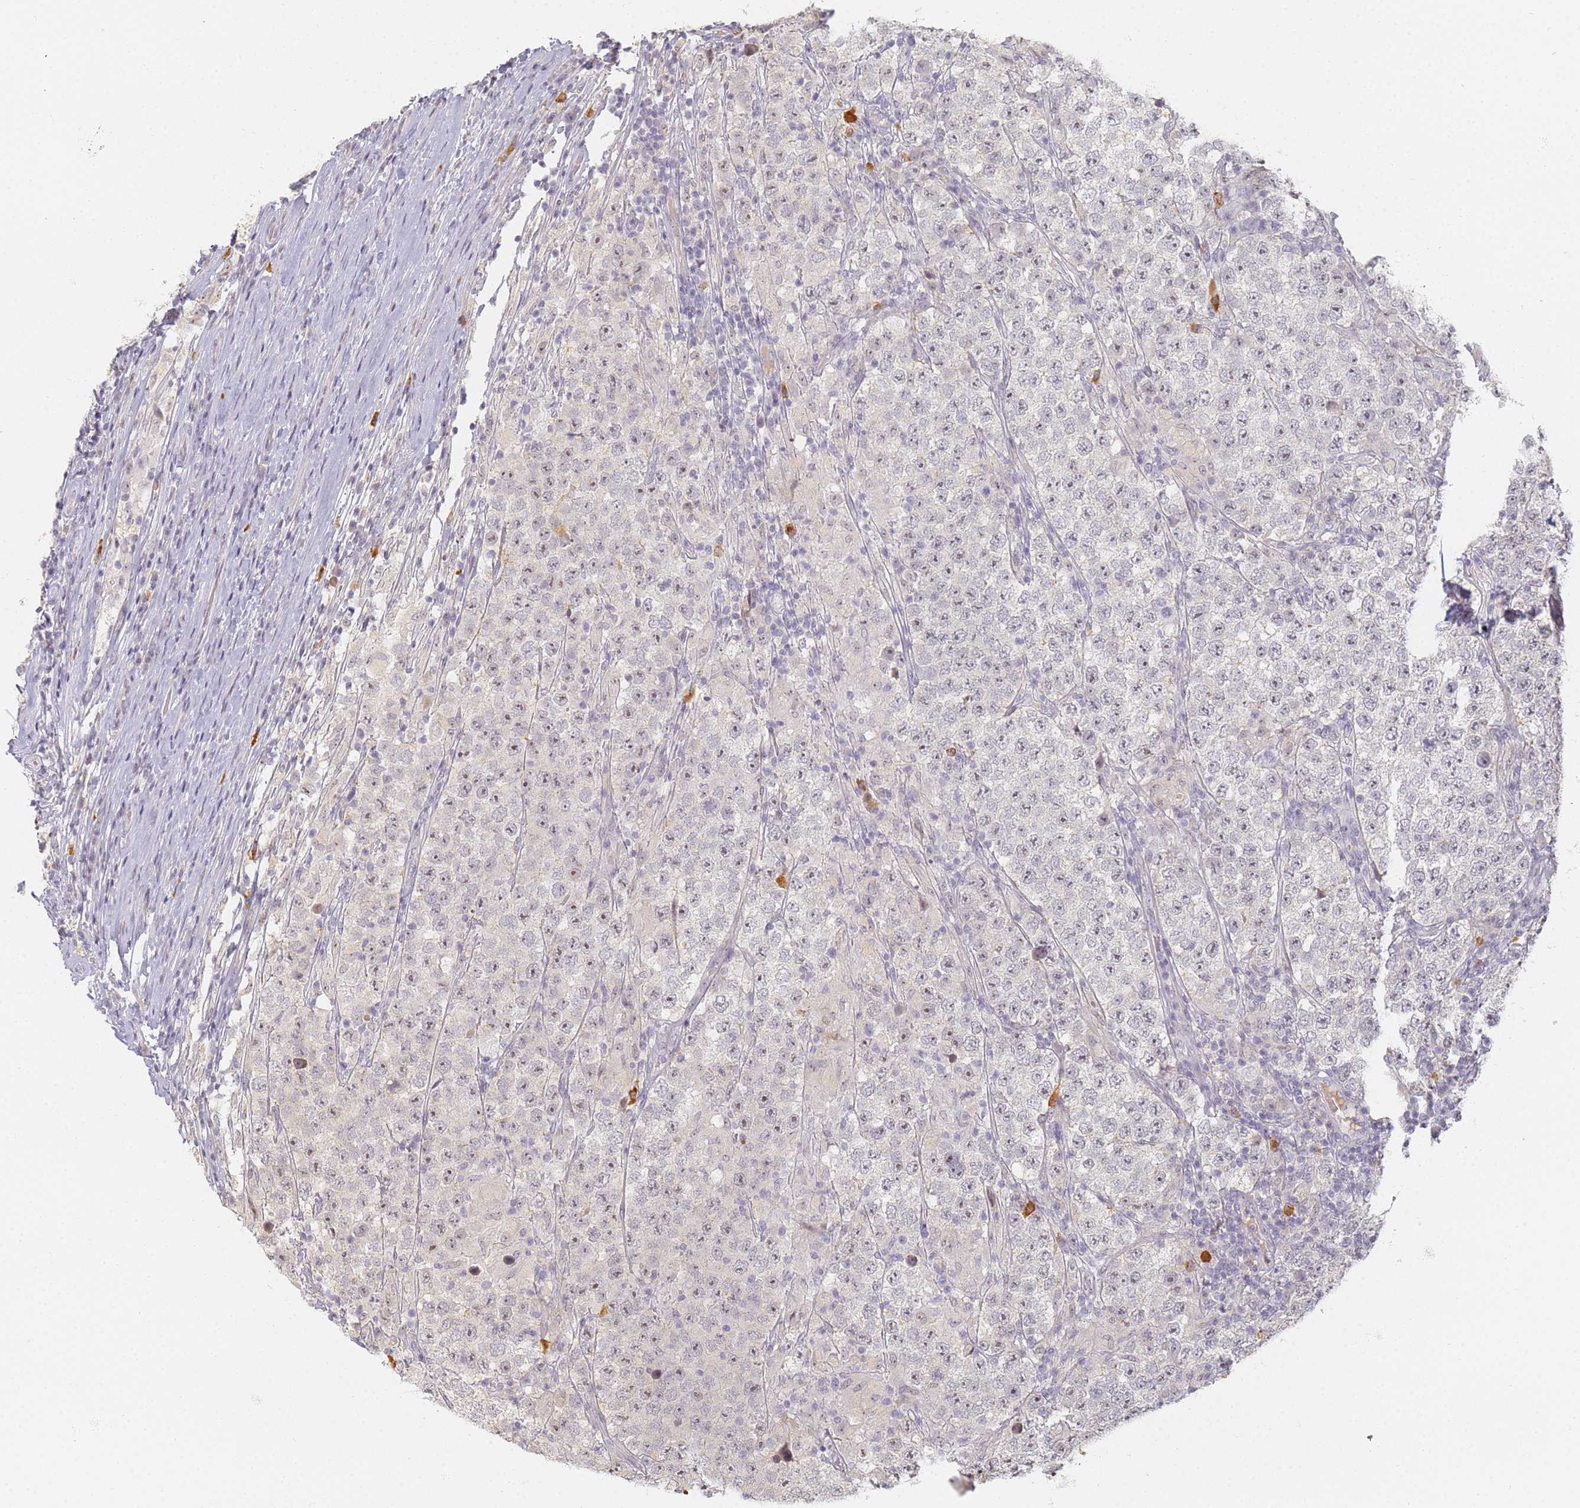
{"staining": {"intensity": "weak", "quantity": "25%-75%", "location": "nuclear"}, "tissue": "testis cancer", "cell_type": "Tumor cells", "image_type": "cancer", "snomed": [{"axis": "morphology", "description": "Normal tissue, NOS"}, {"axis": "morphology", "description": "Urothelial carcinoma, High grade"}, {"axis": "morphology", "description": "Seminoma, NOS"}, {"axis": "morphology", "description": "Carcinoma, Embryonal, NOS"}, {"axis": "topography", "description": "Urinary bladder"}, {"axis": "topography", "description": "Testis"}], "caption": "This micrograph demonstrates testis cancer stained with IHC to label a protein in brown. The nuclear of tumor cells show weak positivity for the protein. Nuclei are counter-stained blue.", "gene": "SLC38A9", "patient": {"sex": "male", "age": 41}}